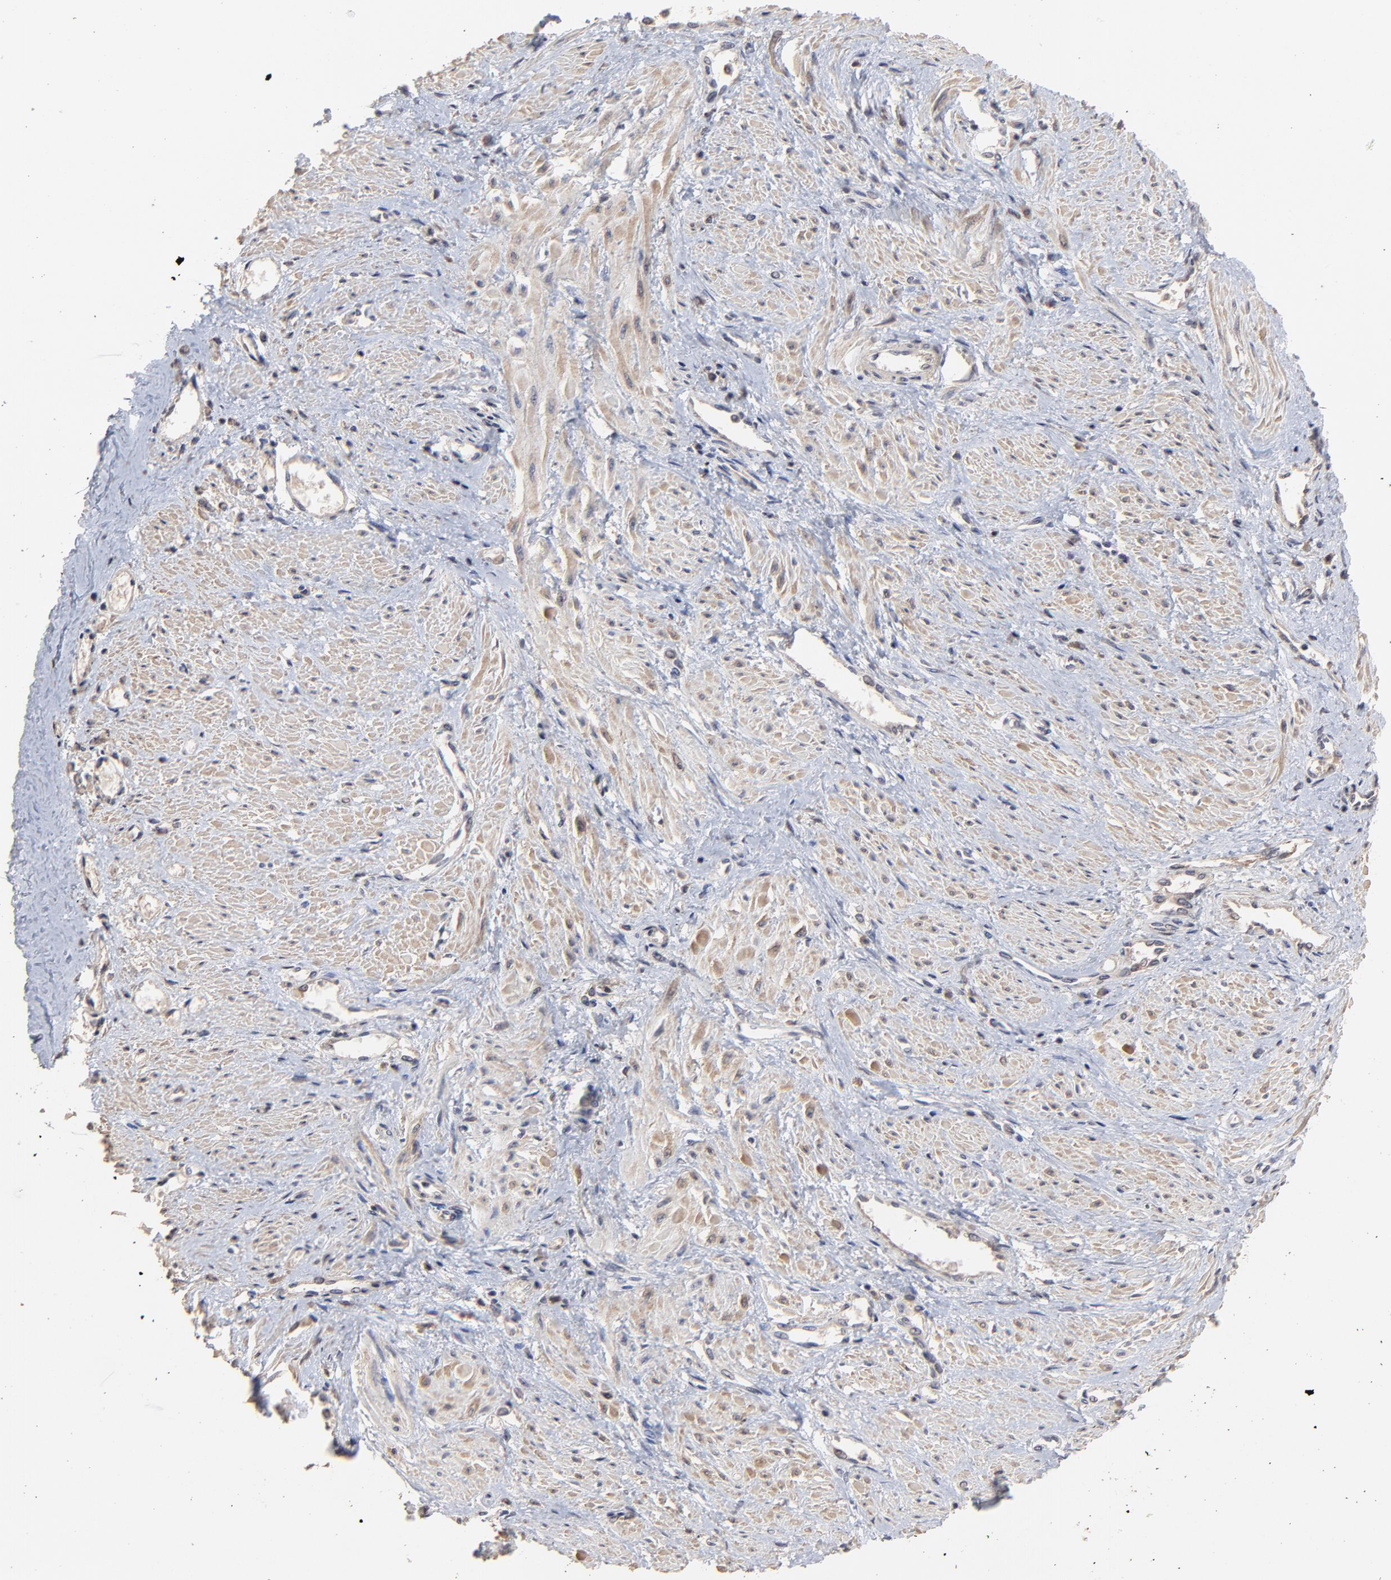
{"staining": {"intensity": "weak", "quantity": "25%-75%", "location": "cytoplasmic/membranous"}, "tissue": "smooth muscle", "cell_type": "Smooth muscle cells", "image_type": "normal", "snomed": [{"axis": "morphology", "description": "Normal tissue, NOS"}, {"axis": "topography", "description": "Smooth muscle"}, {"axis": "topography", "description": "Uterus"}], "caption": "Weak cytoplasmic/membranous expression is identified in approximately 25%-75% of smooth muscle cells in benign smooth muscle.", "gene": "VPREB3", "patient": {"sex": "female", "age": 39}}